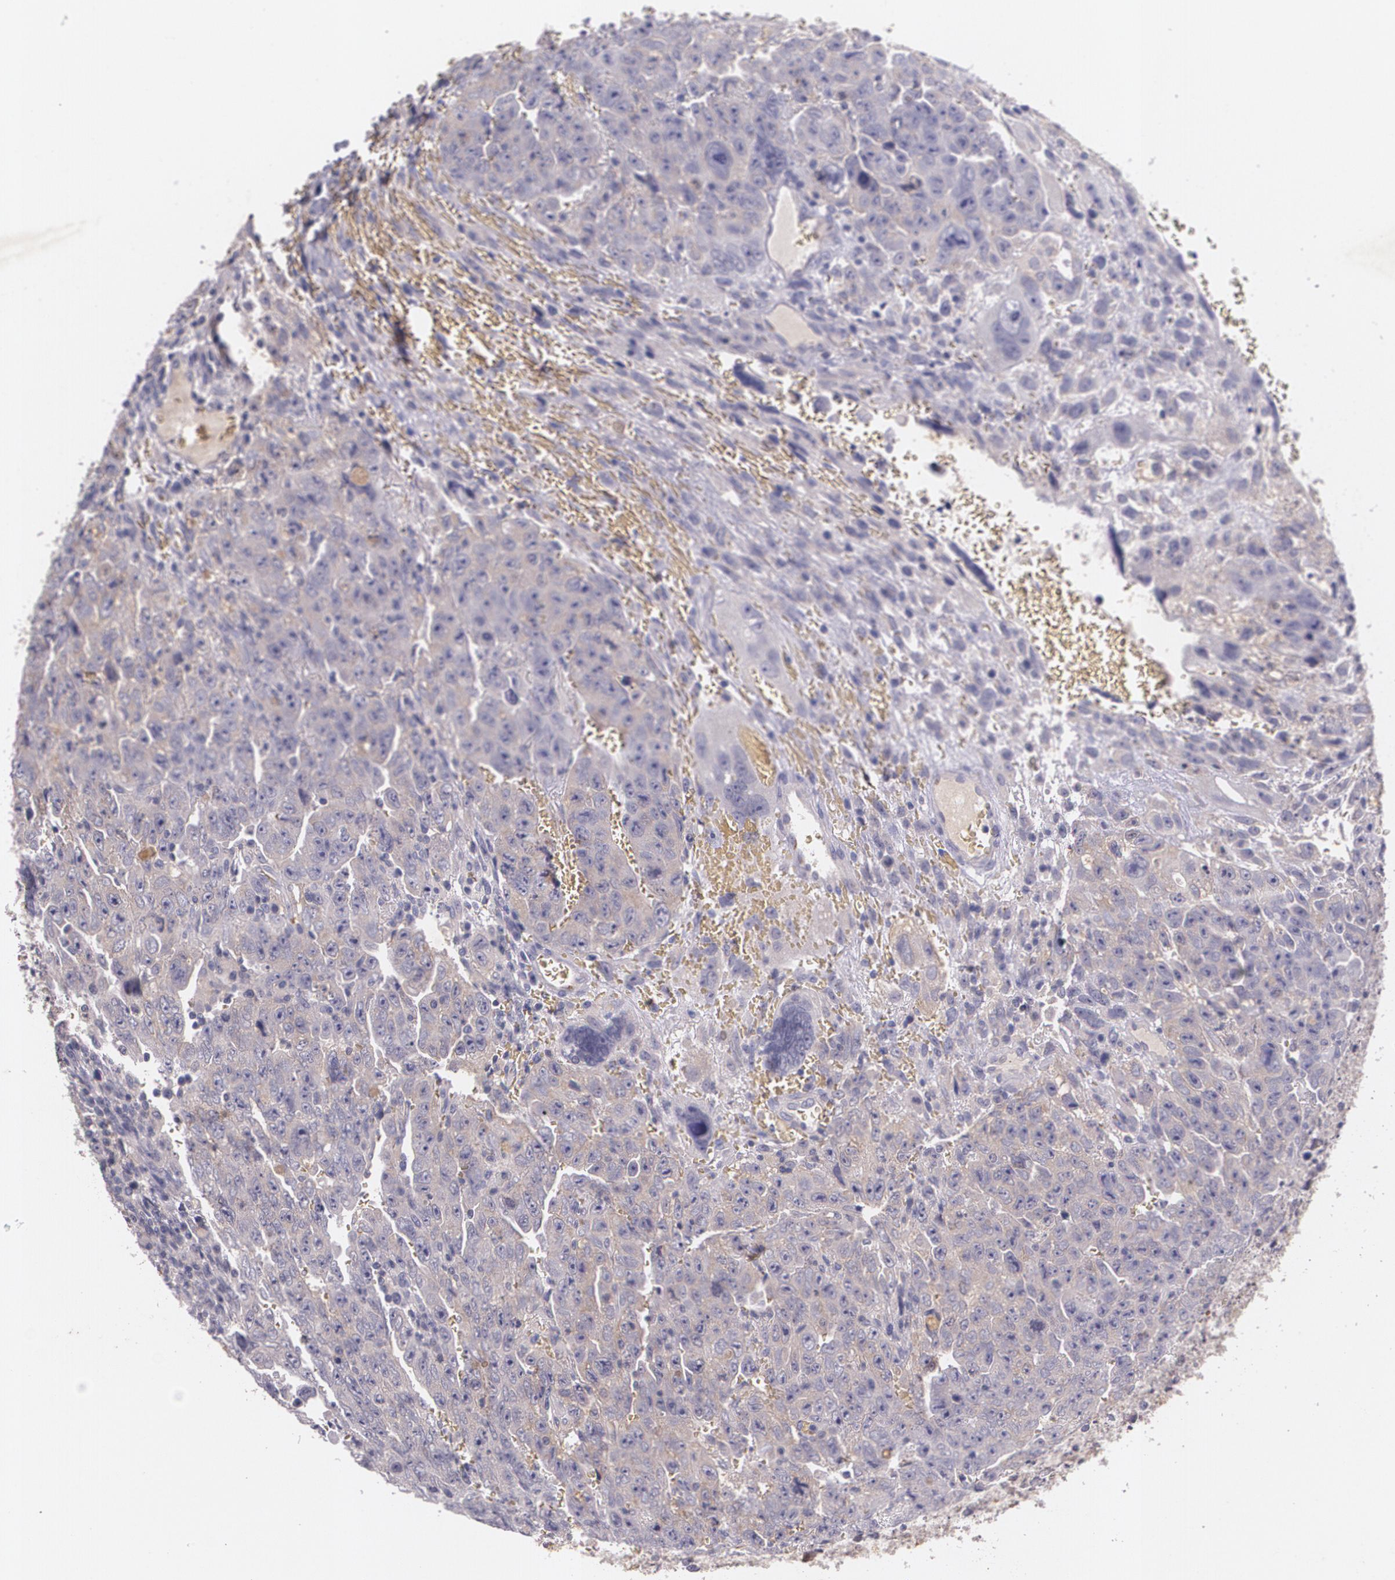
{"staining": {"intensity": "weak", "quantity": ">75%", "location": "cytoplasmic/membranous"}, "tissue": "testis cancer", "cell_type": "Tumor cells", "image_type": "cancer", "snomed": [{"axis": "morphology", "description": "Carcinoma, Embryonal, NOS"}, {"axis": "topography", "description": "Testis"}], "caption": "Tumor cells show low levels of weak cytoplasmic/membranous expression in about >75% of cells in testis cancer (embryonal carcinoma).", "gene": "TM4SF1", "patient": {"sex": "male", "age": 28}}